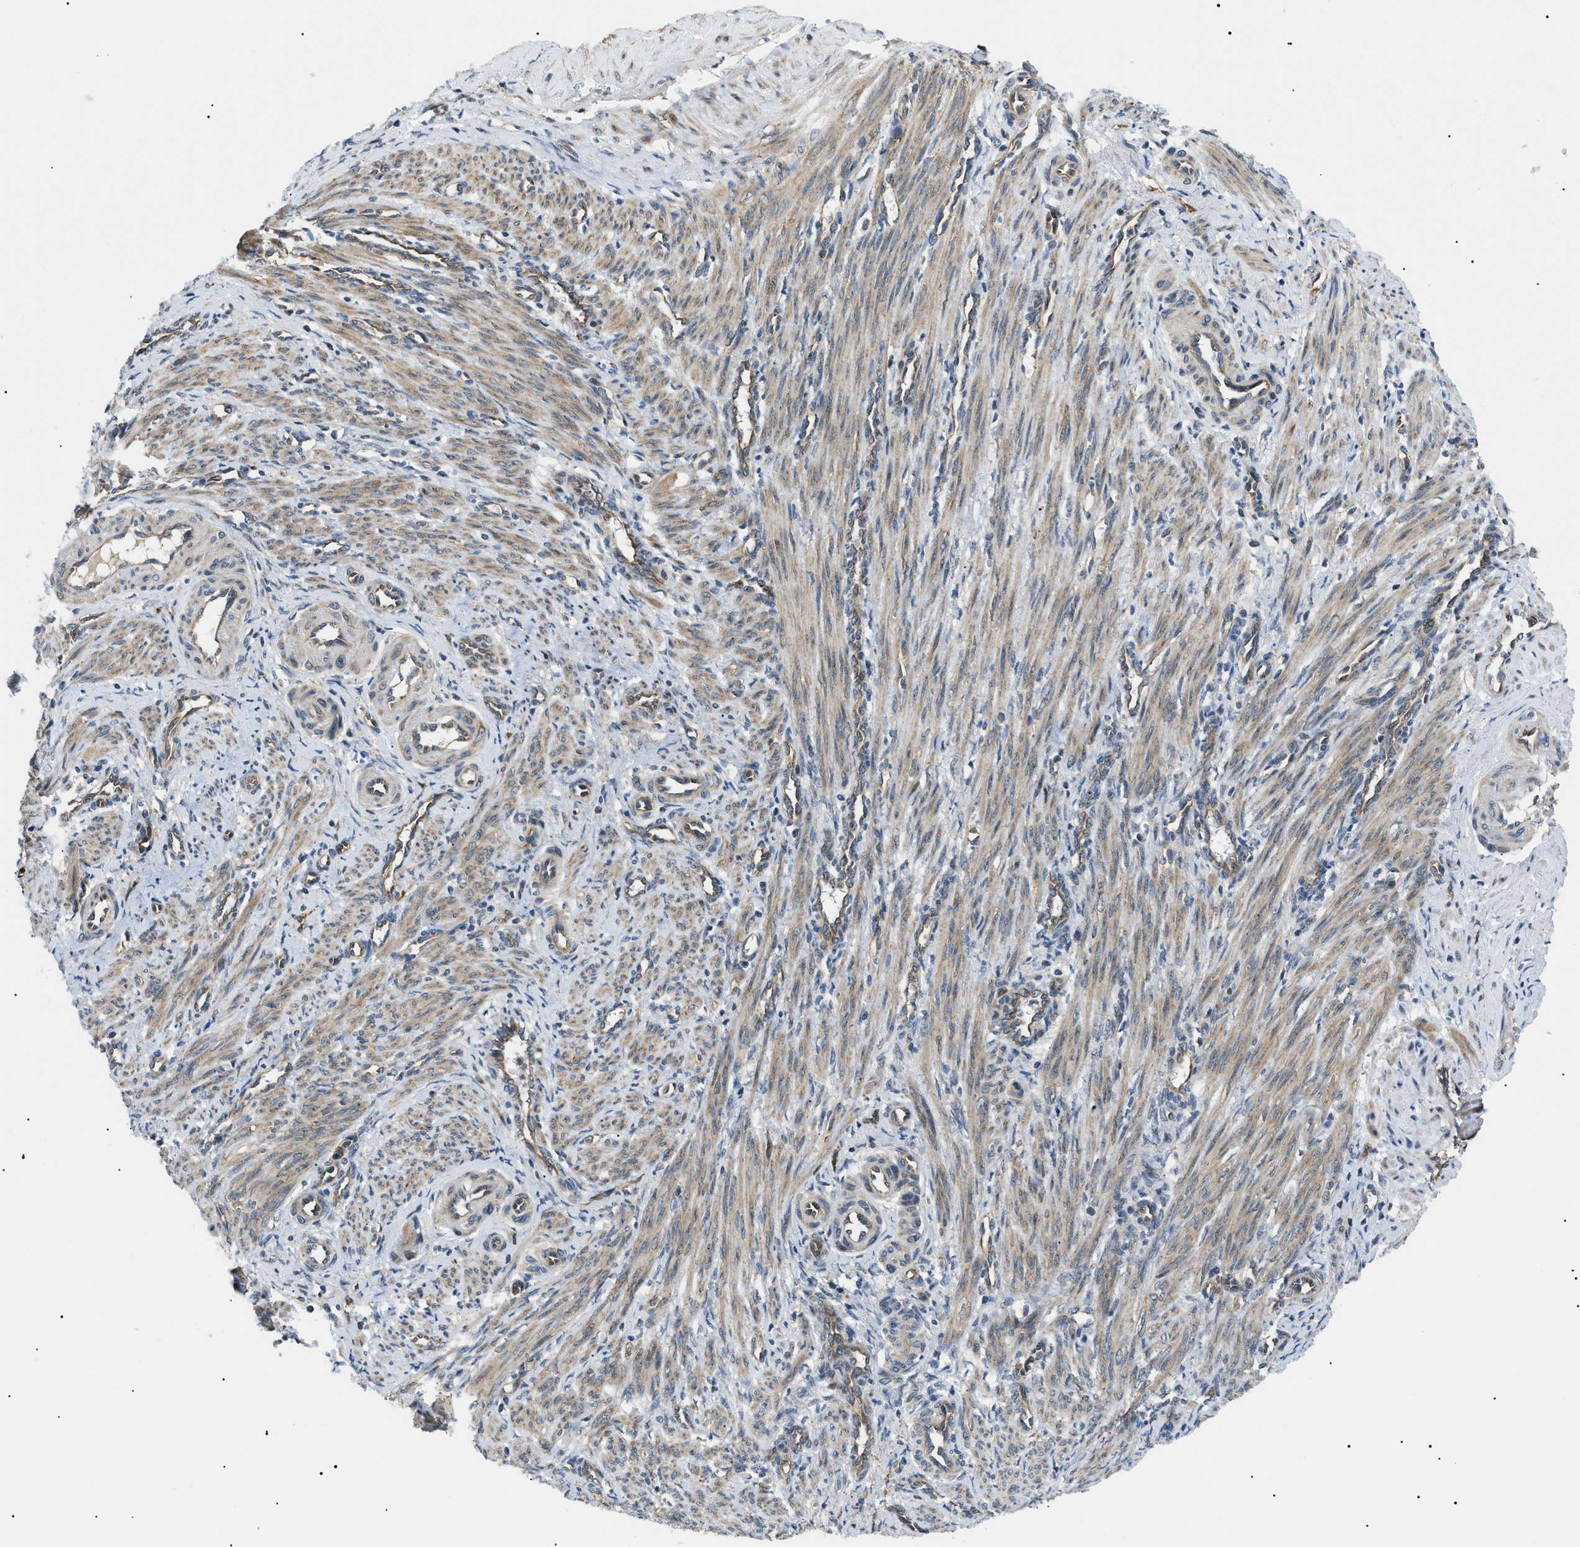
{"staining": {"intensity": "moderate", "quantity": ">75%", "location": "cytoplasmic/membranous"}, "tissue": "smooth muscle", "cell_type": "Smooth muscle cells", "image_type": "normal", "snomed": [{"axis": "morphology", "description": "Normal tissue, NOS"}, {"axis": "topography", "description": "Endometrium"}], "caption": "Immunohistochemical staining of benign human smooth muscle reveals medium levels of moderate cytoplasmic/membranous expression in about >75% of smooth muscle cells.", "gene": "SRPK1", "patient": {"sex": "female", "age": 33}}